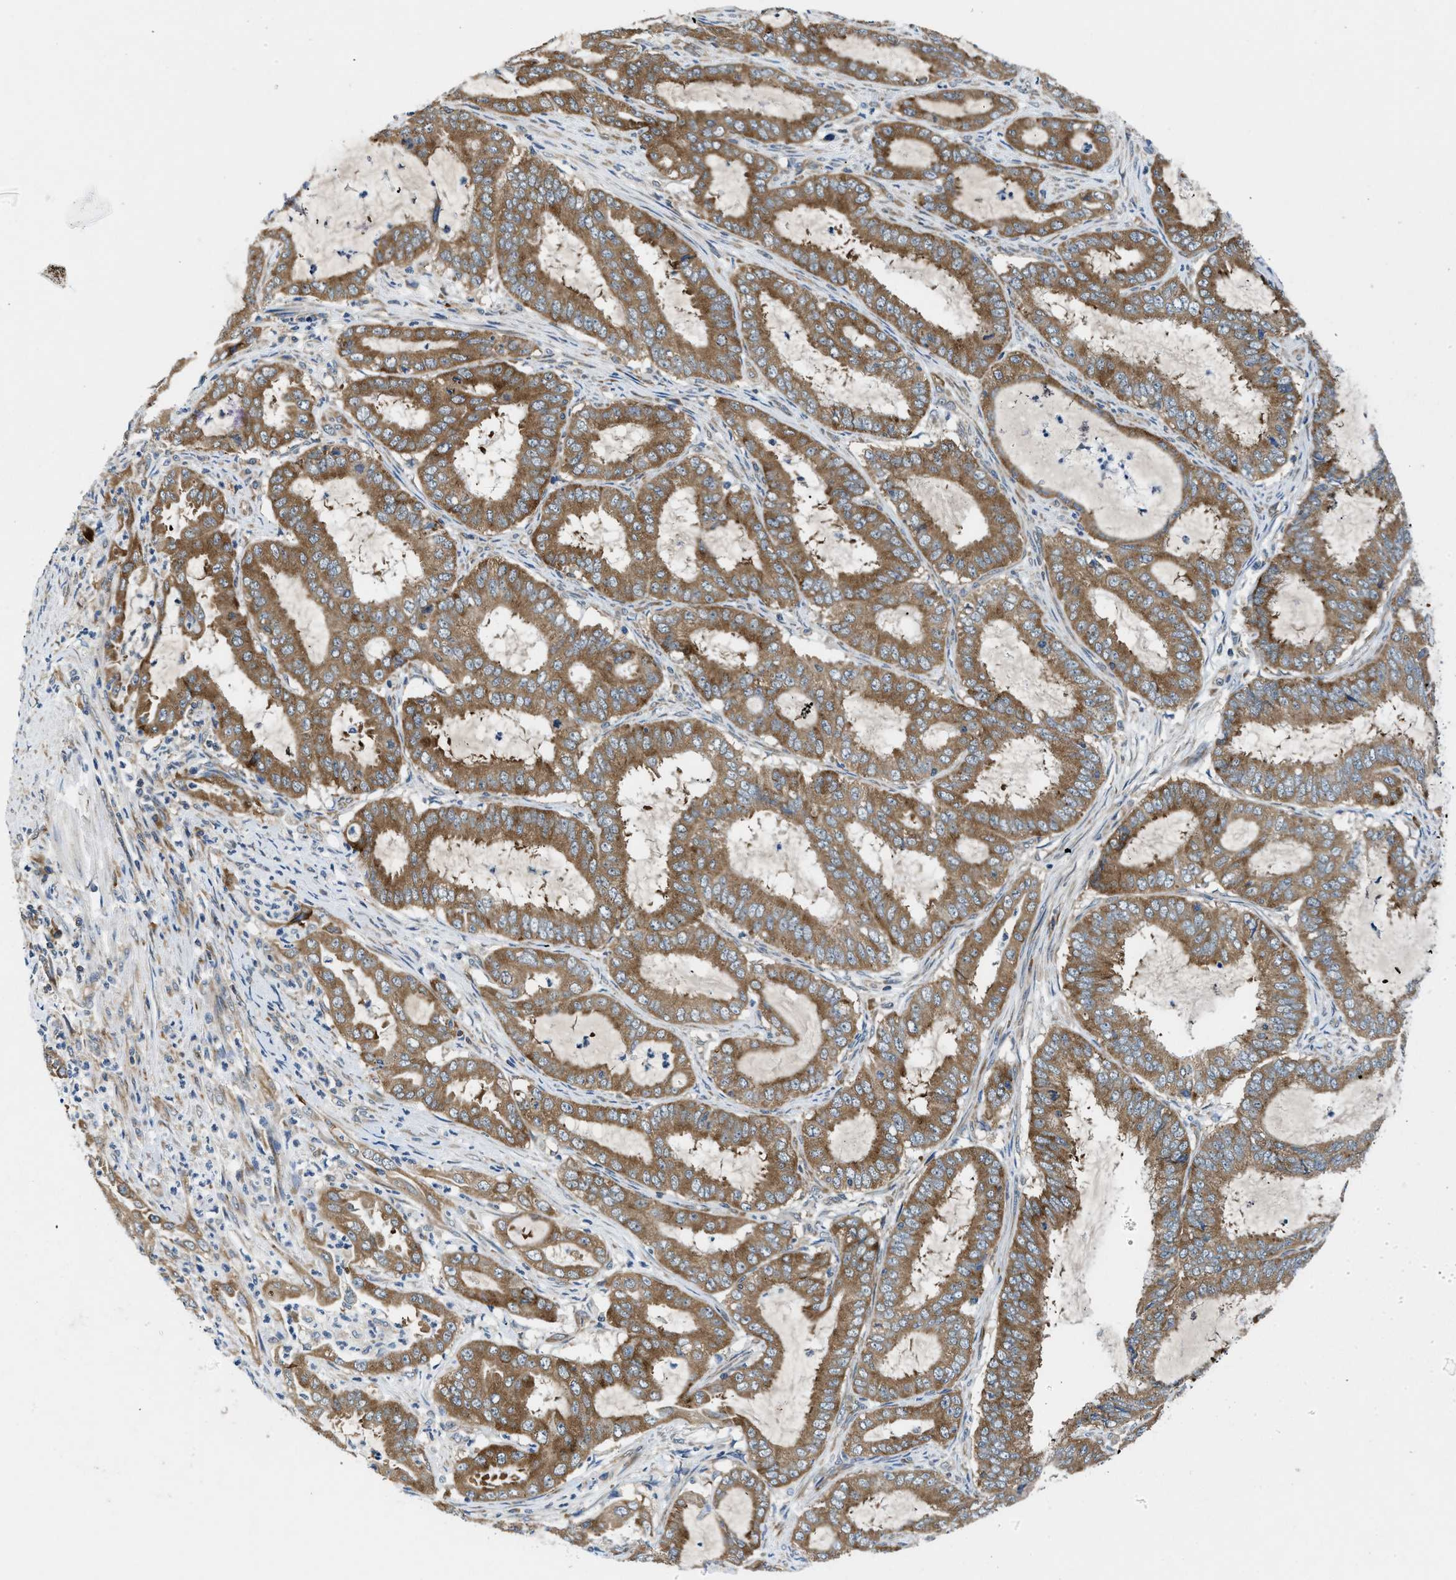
{"staining": {"intensity": "moderate", "quantity": ">75%", "location": "cytoplasmic/membranous"}, "tissue": "endometrial cancer", "cell_type": "Tumor cells", "image_type": "cancer", "snomed": [{"axis": "morphology", "description": "Adenocarcinoma, NOS"}, {"axis": "topography", "description": "Endometrium"}], "caption": "Approximately >75% of tumor cells in human endometrial adenocarcinoma demonstrate moderate cytoplasmic/membranous protein staining as visualized by brown immunohistochemical staining.", "gene": "PA2G4", "patient": {"sex": "female", "age": 70}}